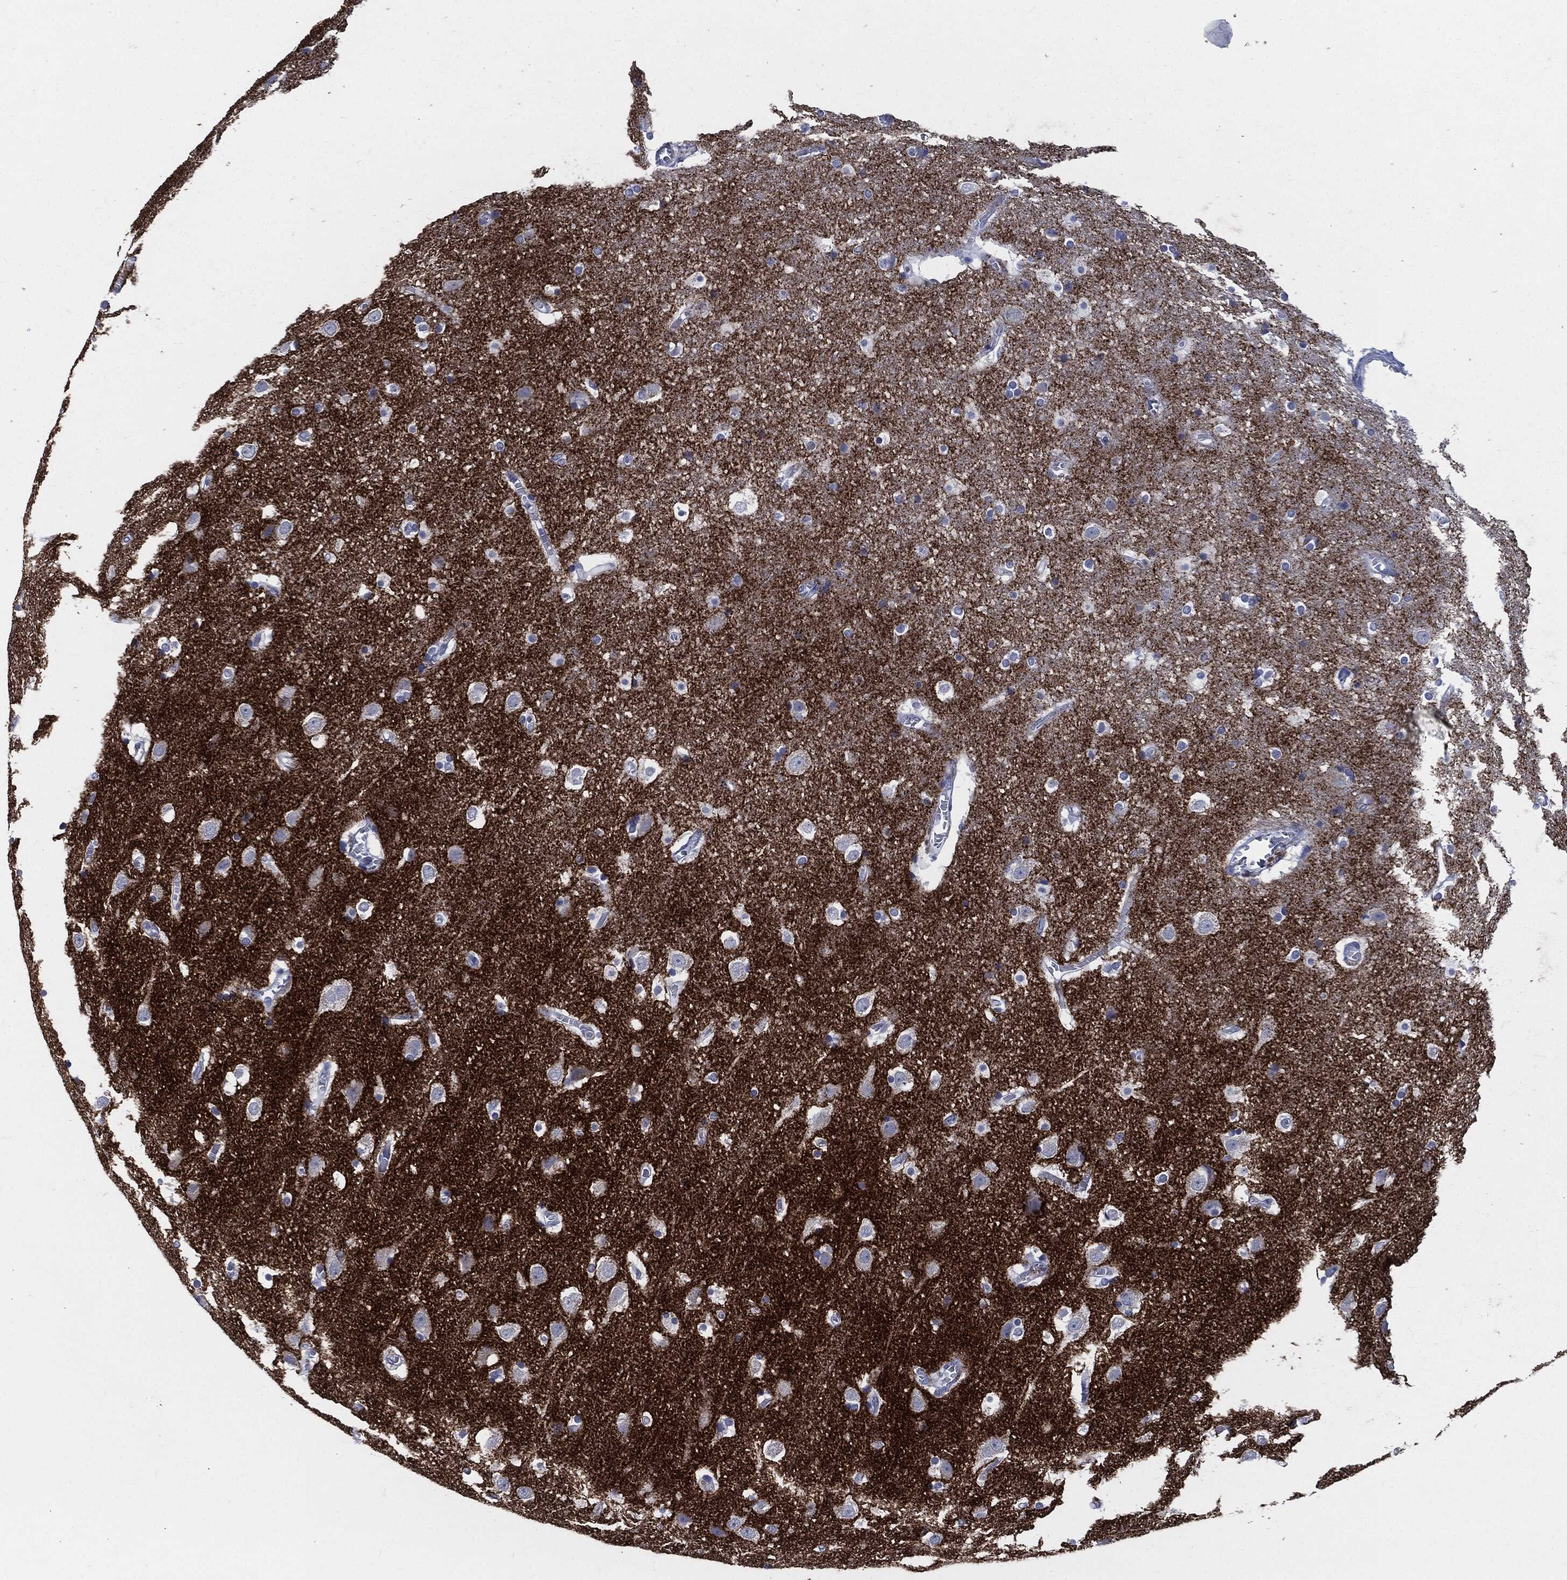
{"staining": {"intensity": "negative", "quantity": "none", "location": "none"}, "tissue": "cerebral cortex", "cell_type": "Endothelial cells", "image_type": "normal", "snomed": [{"axis": "morphology", "description": "Normal tissue, NOS"}, {"axis": "topography", "description": "Cerebral cortex"}], "caption": "This is a histopathology image of immunohistochemistry staining of normal cerebral cortex, which shows no staining in endothelial cells. (Immunohistochemistry (ihc), brightfield microscopy, high magnification).", "gene": "CD27", "patient": {"sex": "male", "age": 59}}